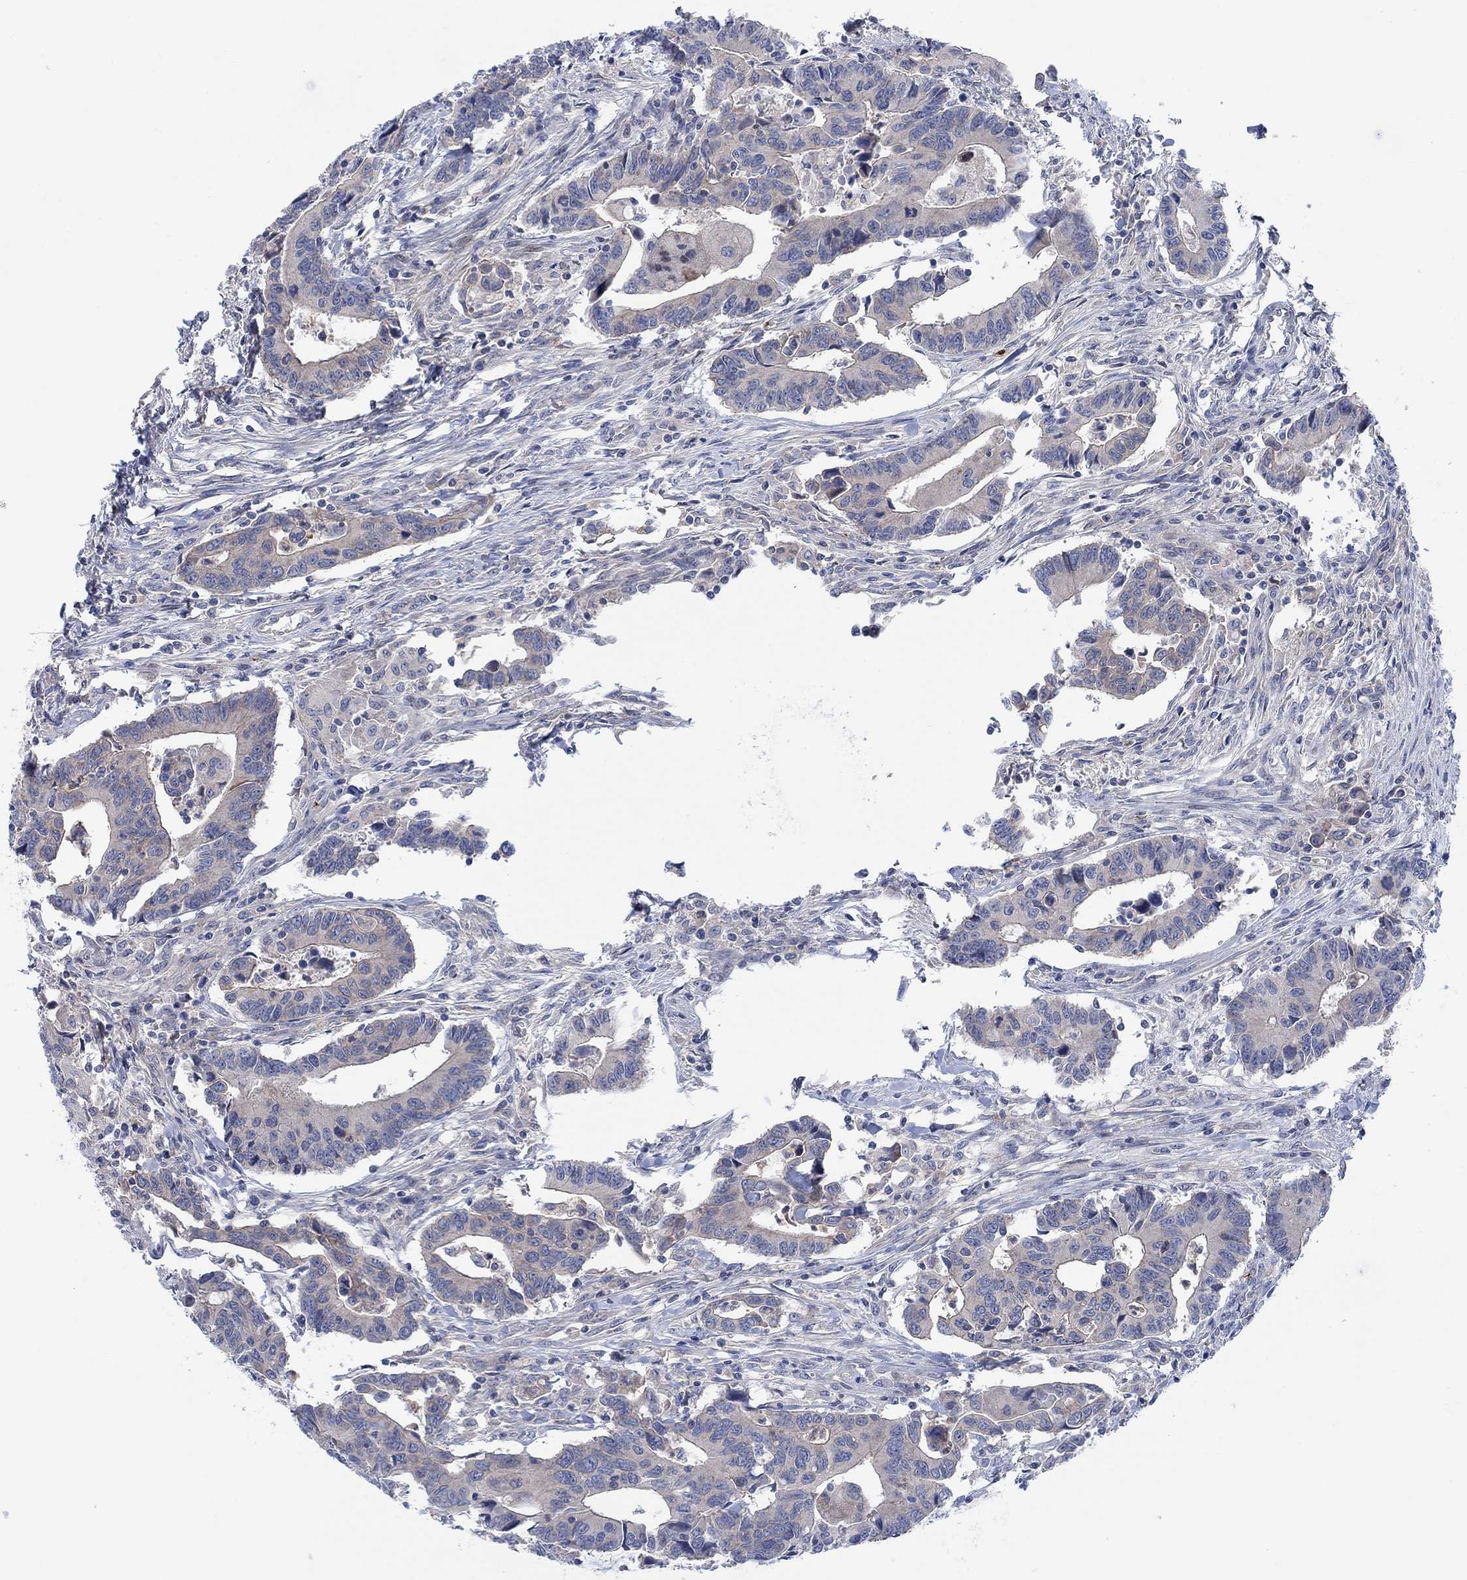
{"staining": {"intensity": "negative", "quantity": "none", "location": "none"}, "tissue": "colorectal cancer", "cell_type": "Tumor cells", "image_type": "cancer", "snomed": [{"axis": "morphology", "description": "Adenocarcinoma, NOS"}, {"axis": "topography", "description": "Rectum"}], "caption": "Colorectal cancer (adenocarcinoma) was stained to show a protein in brown. There is no significant expression in tumor cells.", "gene": "PMFBP1", "patient": {"sex": "male", "age": 67}}